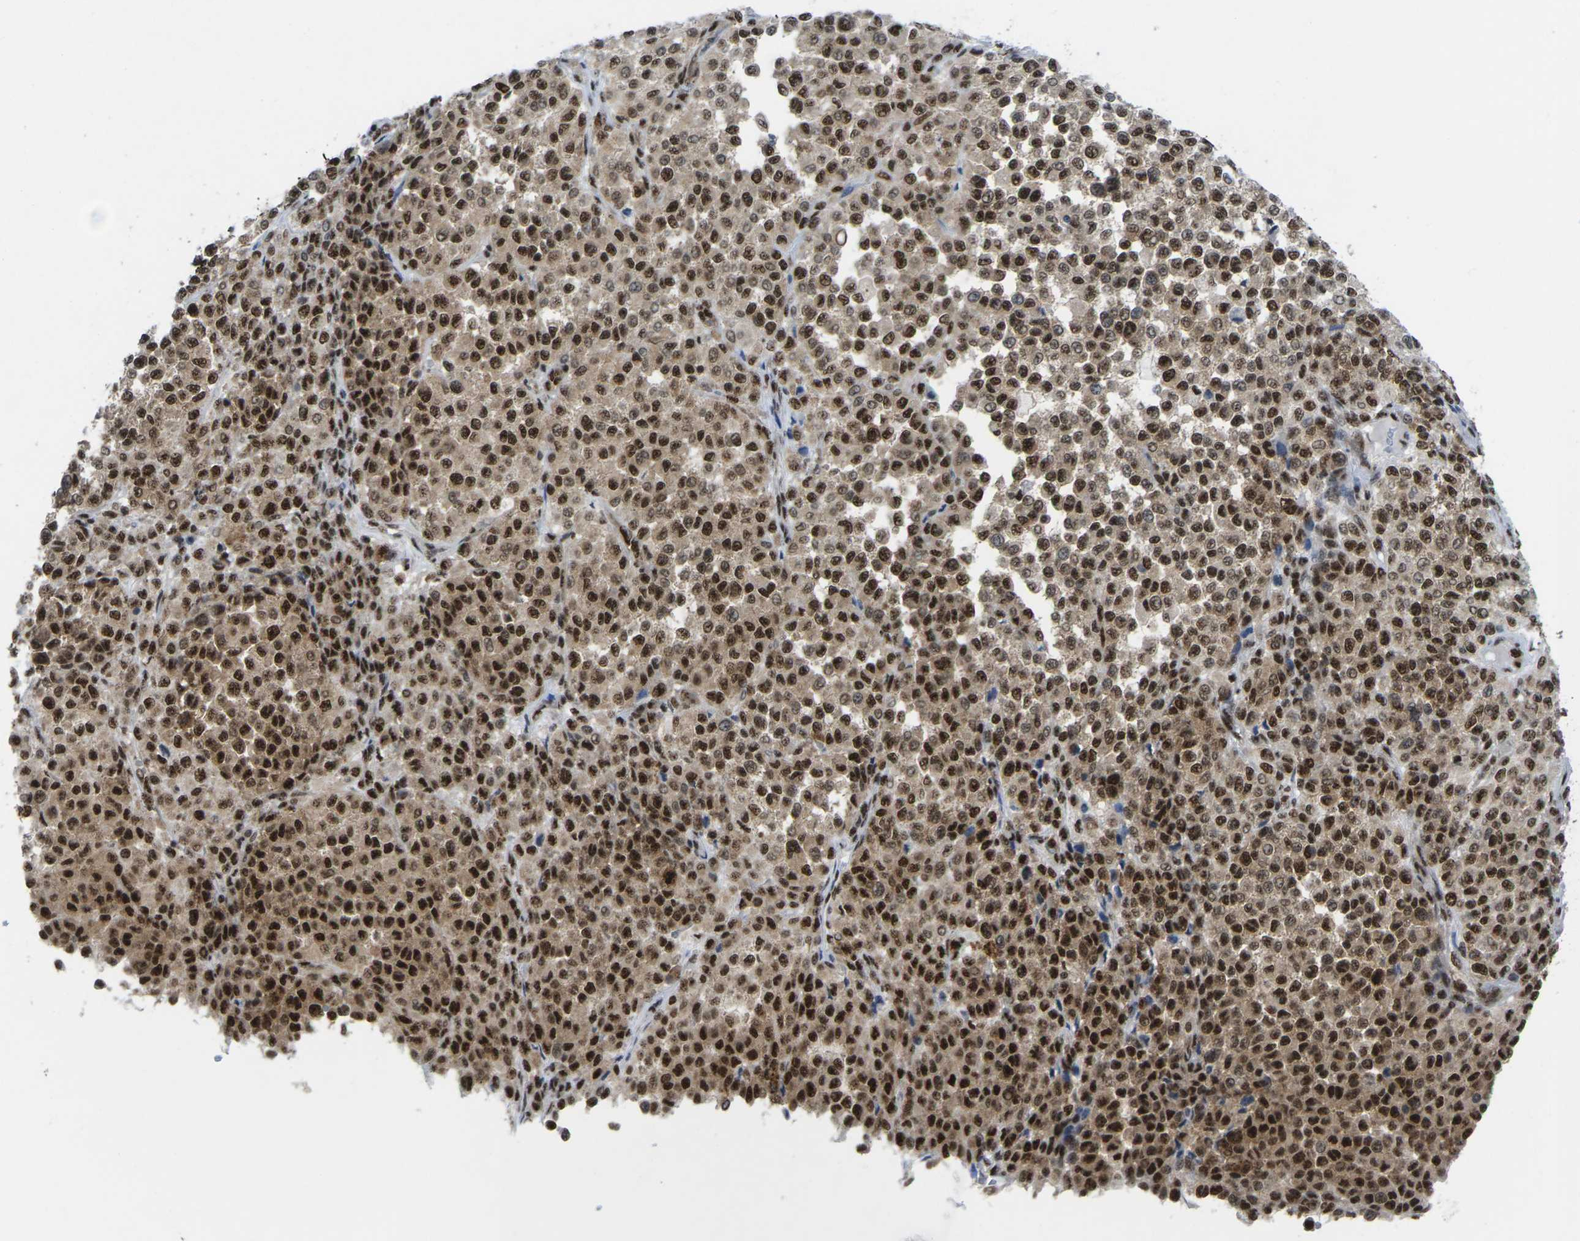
{"staining": {"intensity": "strong", "quantity": ">75%", "location": "cytoplasmic/membranous,nuclear"}, "tissue": "melanoma", "cell_type": "Tumor cells", "image_type": "cancer", "snomed": [{"axis": "morphology", "description": "Malignant melanoma, Metastatic site"}, {"axis": "topography", "description": "Pancreas"}], "caption": "The immunohistochemical stain shows strong cytoplasmic/membranous and nuclear positivity in tumor cells of melanoma tissue.", "gene": "MAGOH", "patient": {"sex": "female", "age": 30}}